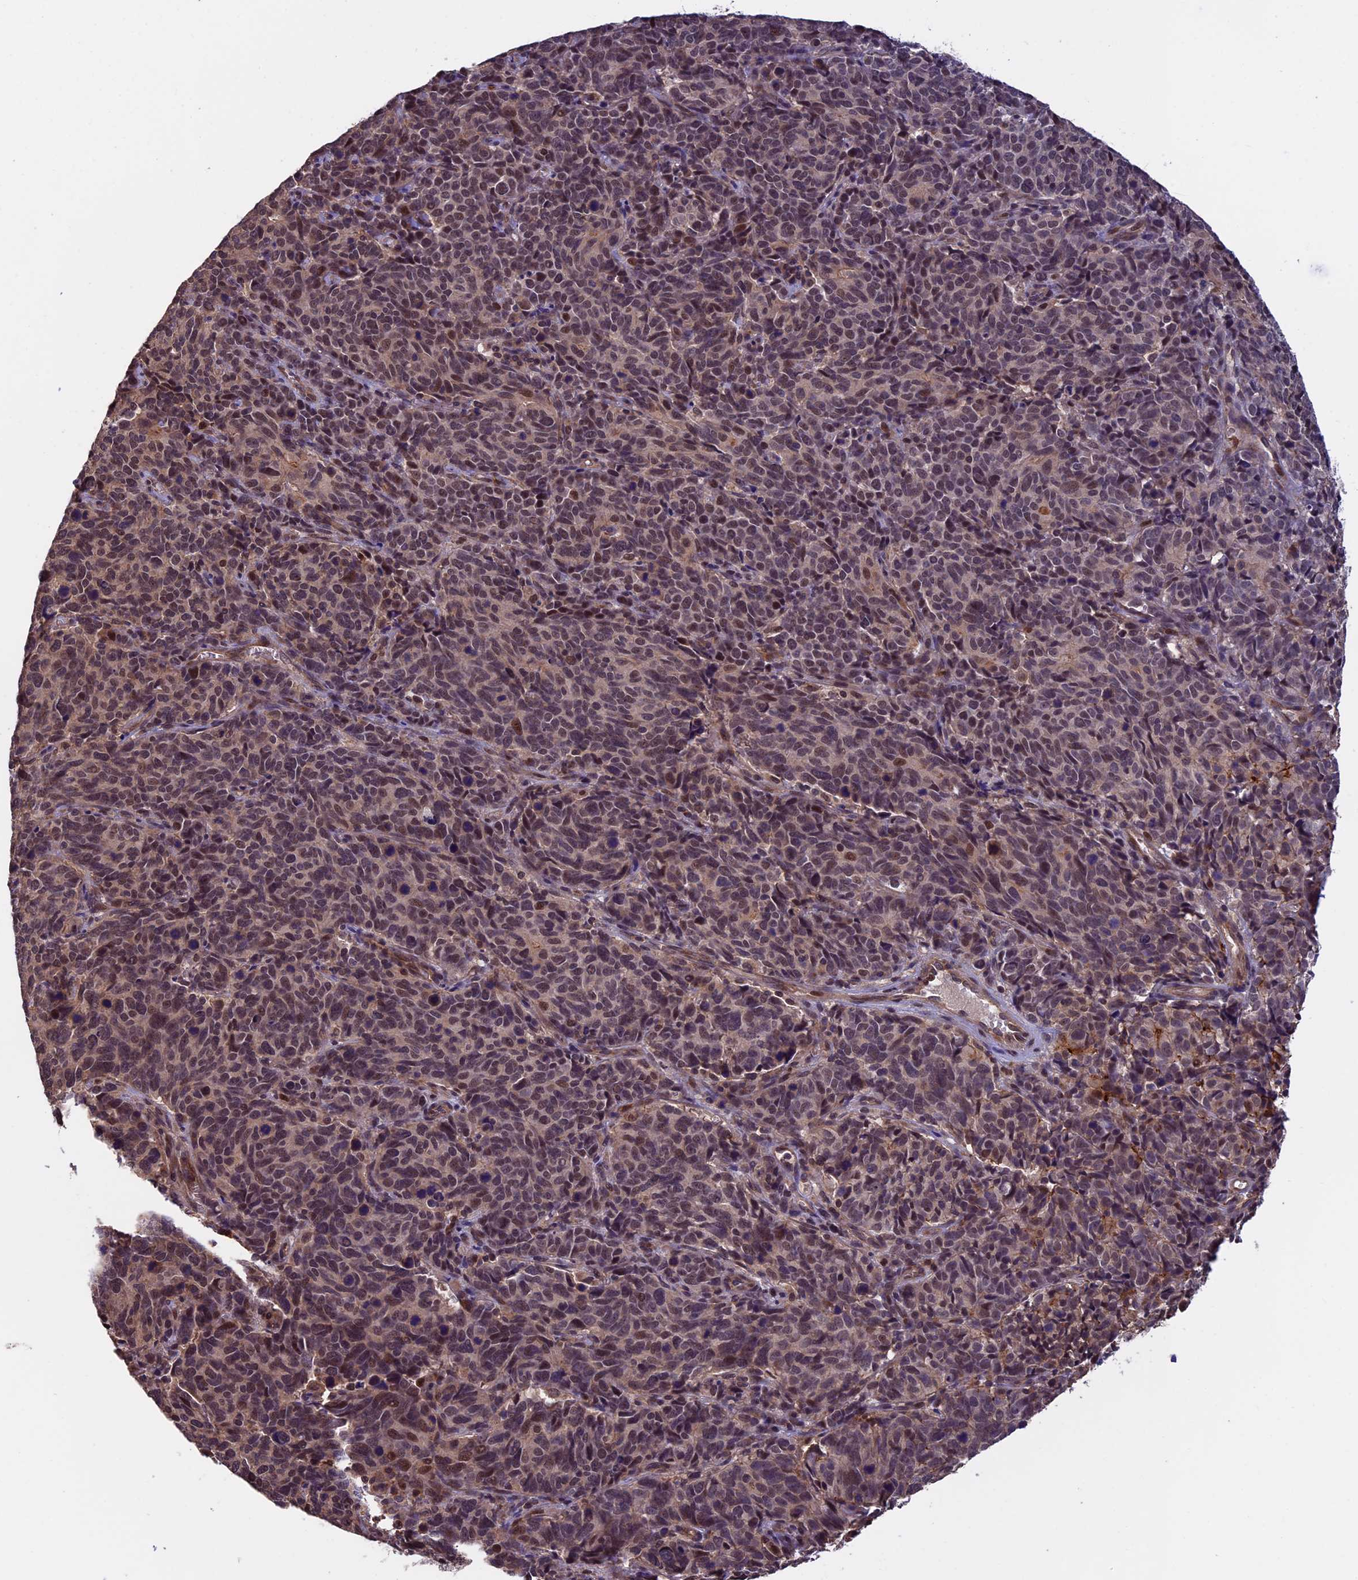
{"staining": {"intensity": "weak", "quantity": ">75%", "location": "nuclear"}, "tissue": "cervical cancer", "cell_type": "Tumor cells", "image_type": "cancer", "snomed": [{"axis": "morphology", "description": "Squamous cell carcinoma, NOS"}, {"axis": "topography", "description": "Cervix"}], "caption": "IHC photomicrograph of neoplastic tissue: human cervical cancer (squamous cell carcinoma) stained using IHC shows low levels of weak protein expression localized specifically in the nuclear of tumor cells, appearing as a nuclear brown color.", "gene": "PKD2L2", "patient": {"sex": "female", "age": 60}}